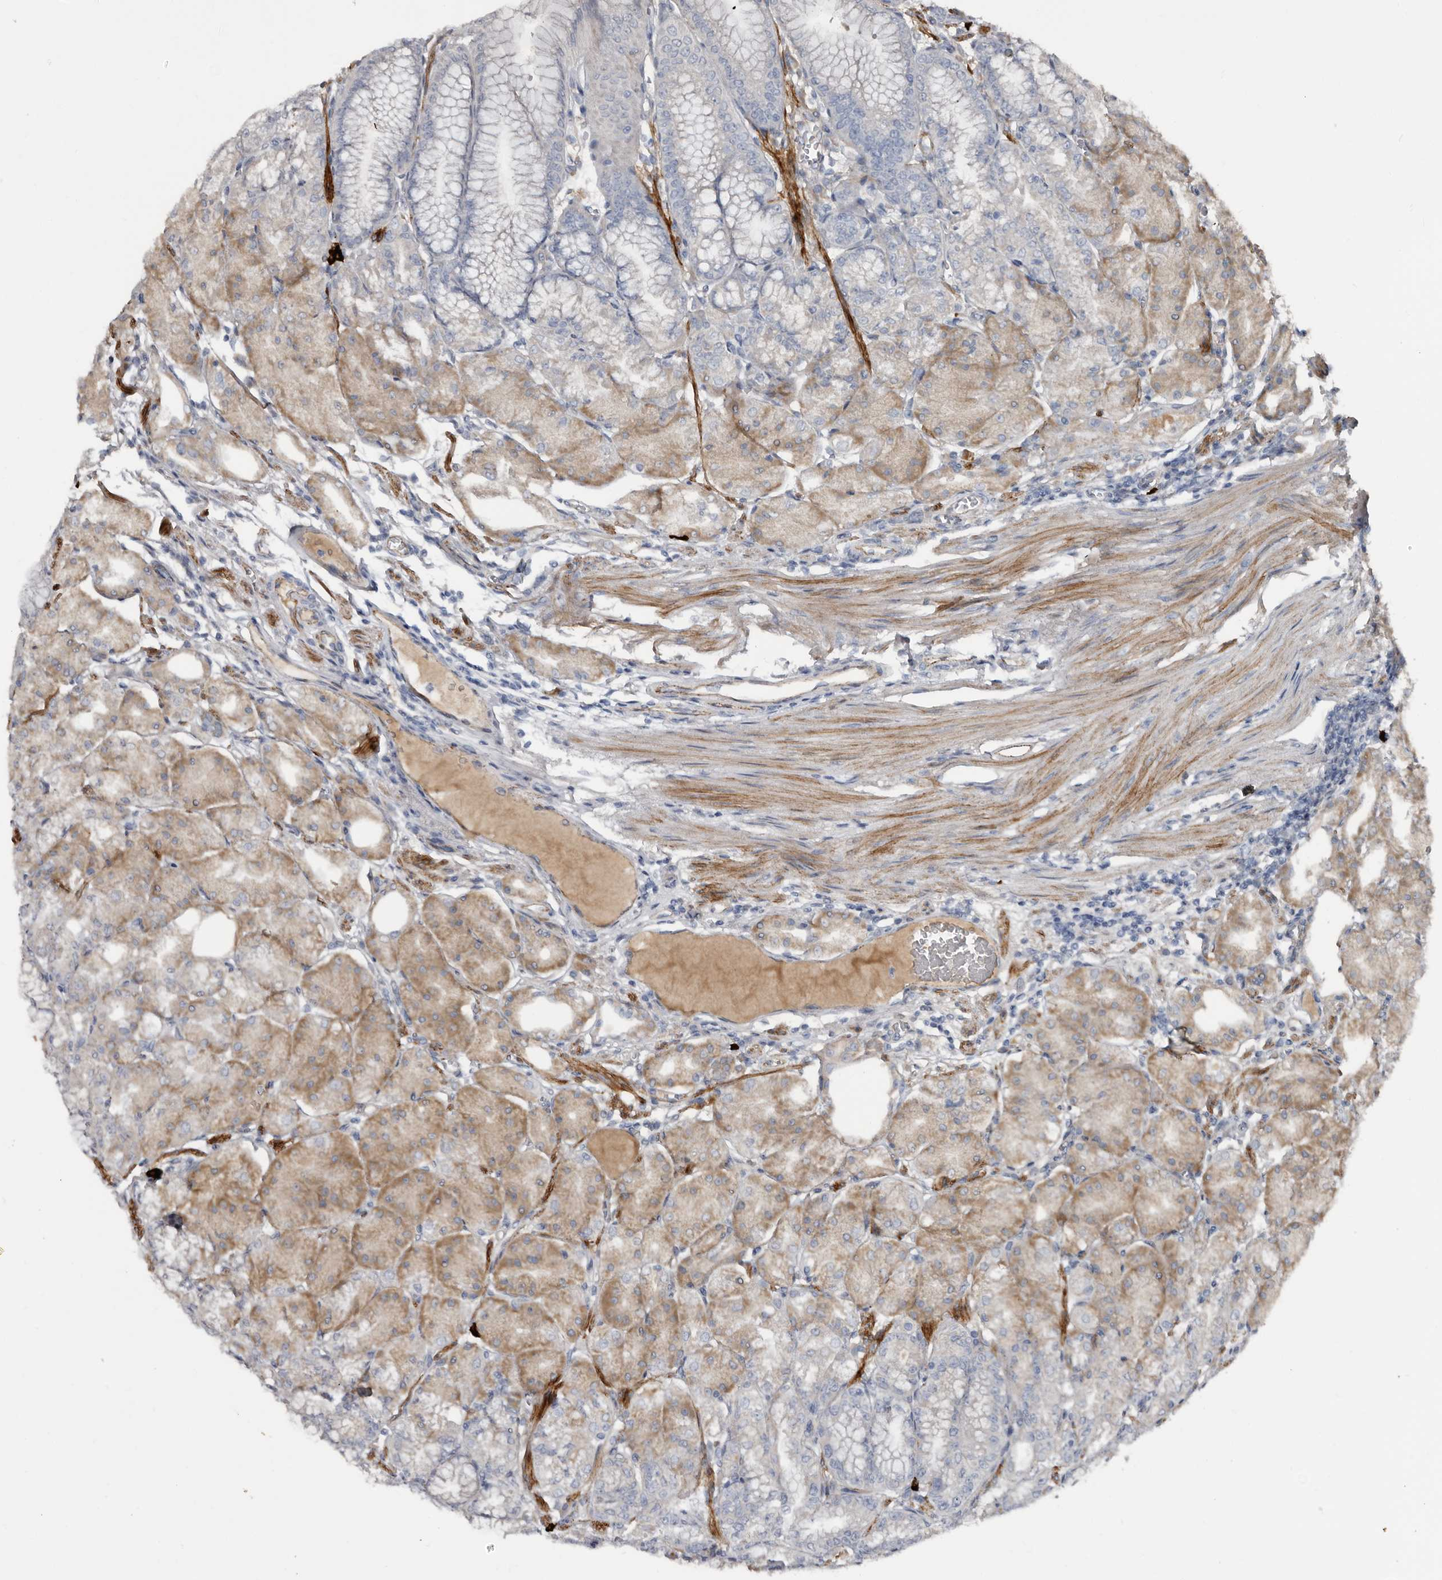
{"staining": {"intensity": "weak", "quantity": "25%-75%", "location": "cytoplasmic/membranous"}, "tissue": "stomach", "cell_type": "Glandular cells", "image_type": "normal", "snomed": [{"axis": "morphology", "description": "Normal tissue, NOS"}, {"axis": "topography", "description": "Stomach, lower"}], "caption": "The image demonstrates immunohistochemical staining of normal stomach. There is weak cytoplasmic/membranous staining is seen in approximately 25%-75% of glandular cells. (Brightfield microscopy of DAB IHC at high magnification).", "gene": "ZNF114", "patient": {"sex": "male", "age": 71}}